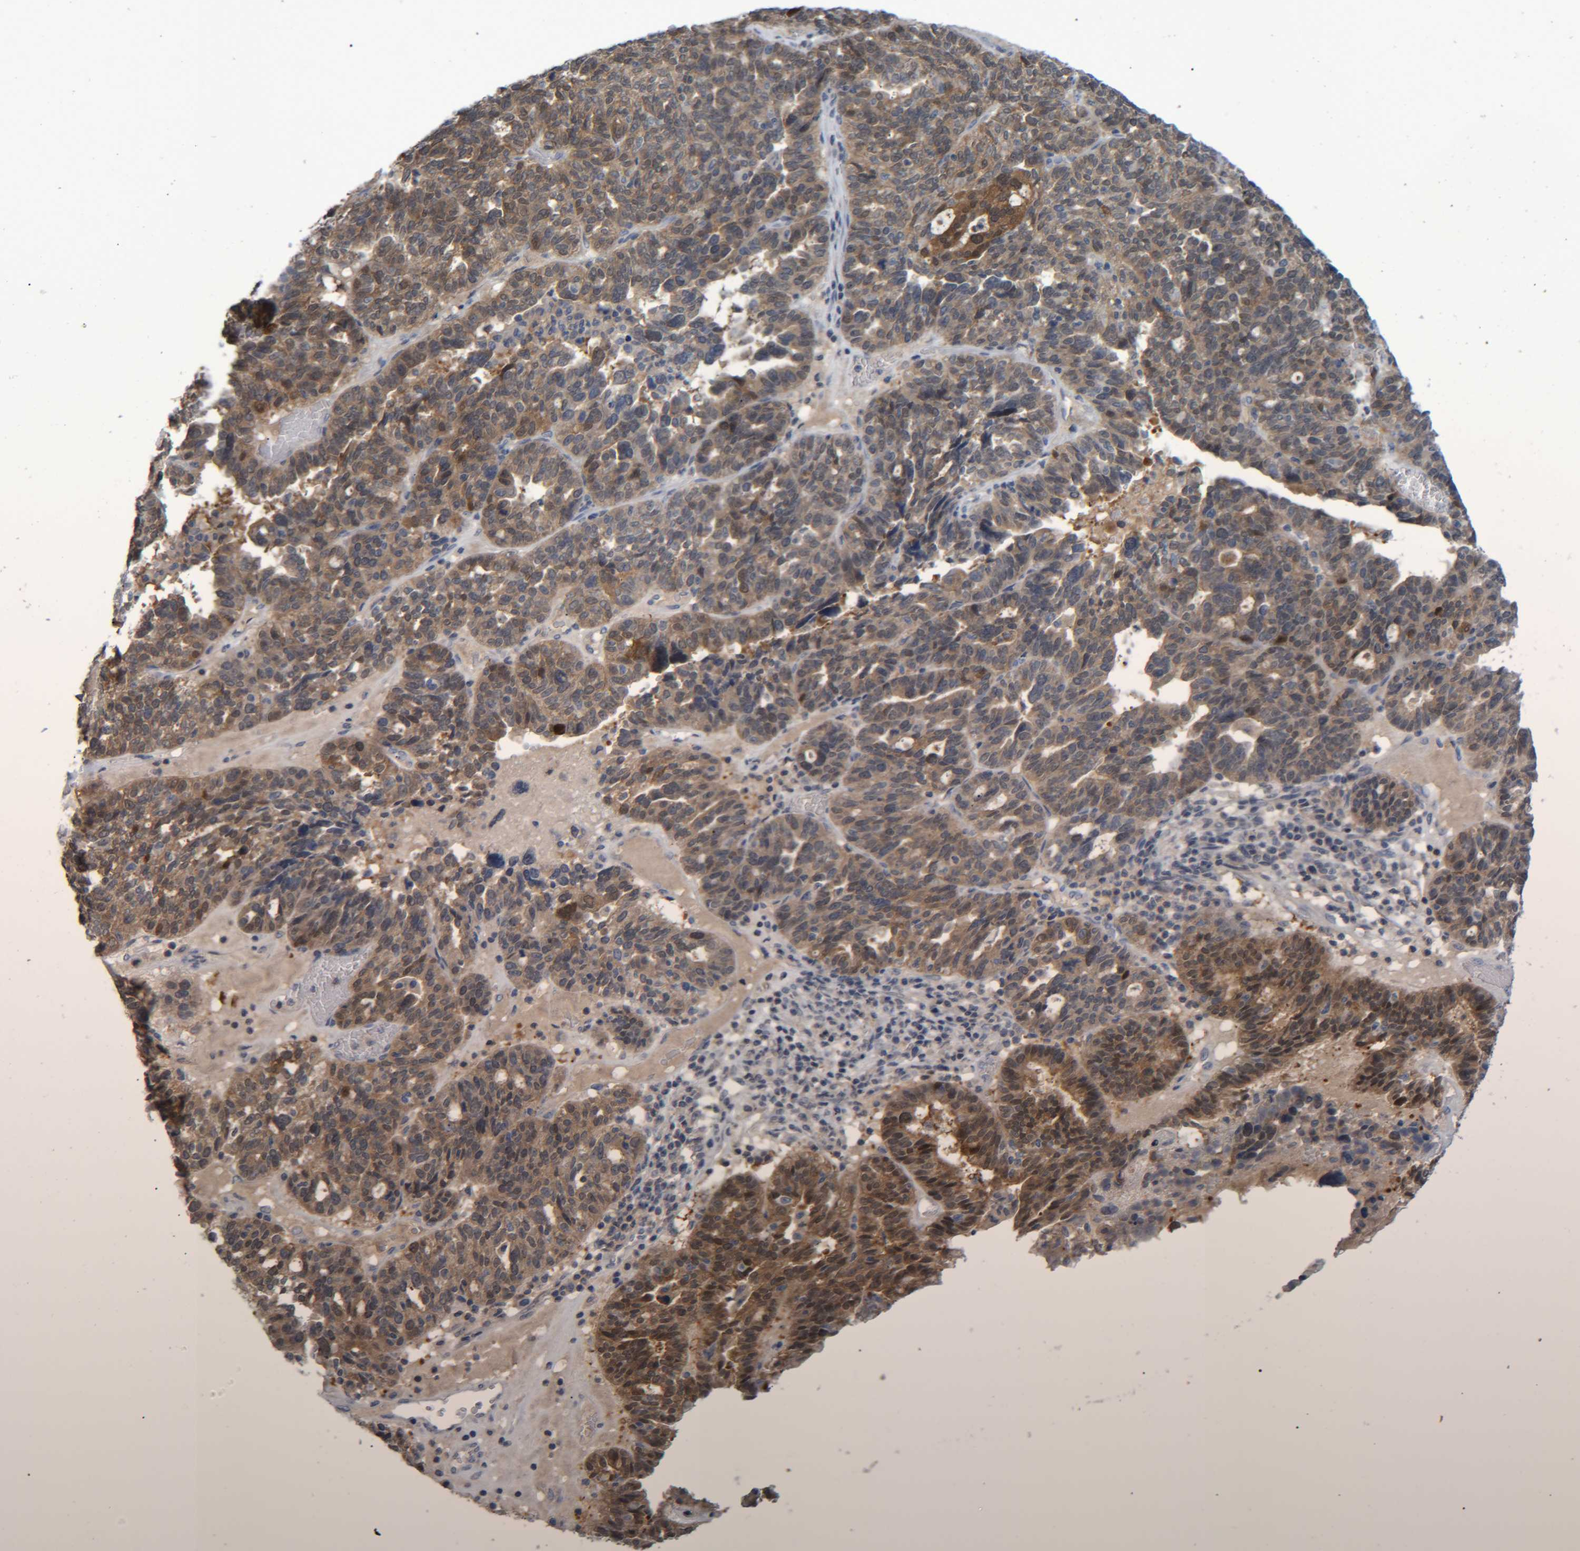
{"staining": {"intensity": "moderate", "quantity": ">75%", "location": "cytoplasmic/membranous"}, "tissue": "ovarian cancer", "cell_type": "Tumor cells", "image_type": "cancer", "snomed": [{"axis": "morphology", "description": "Cystadenocarcinoma, serous, NOS"}, {"axis": "topography", "description": "Ovary"}], "caption": "About >75% of tumor cells in human serous cystadenocarcinoma (ovarian) reveal moderate cytoplasmic/membranous protein staining as visualized by brown immunohistochemical staining.", "gene": "PCYT2", "patient": {"sex": "female", "age": 59}}